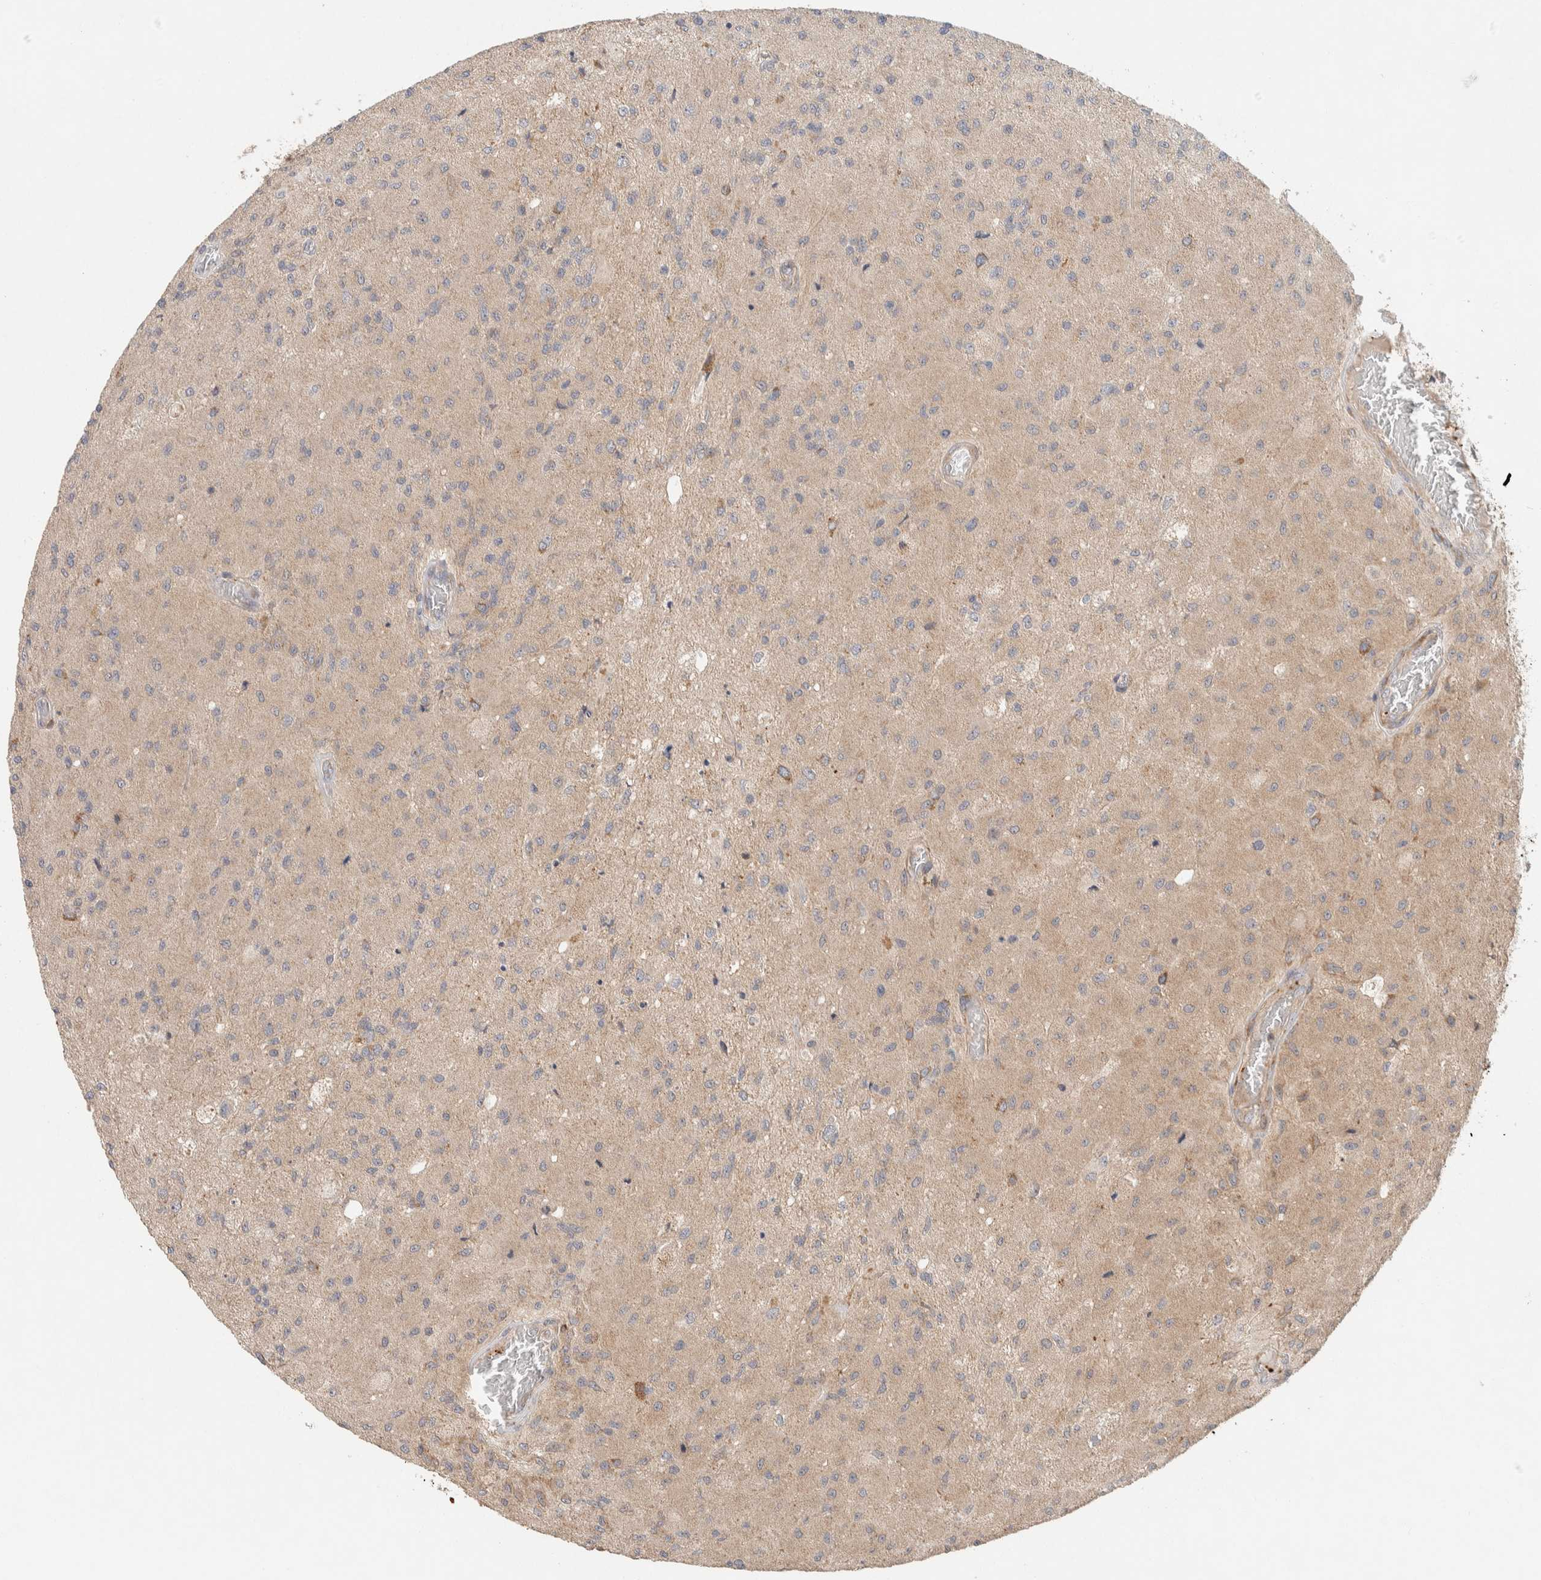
{"staining": {"intensity": "weak", "quantity": ">75%", "location": "cytoplasmic/membranous"}, "tissue": "glioma", "cell_type": "Tumor cells", "image_type": "cancer", "snomed": [{"axis": "morphology", "description": "Normal tissue, NOS"}, {"axis": "morphology", "description": "Glioma, malignant, High grade"}, {"axis": "topography", "description": "Cerebral cortex"}], "caption": "High-magnification brightfield microscopy of malignant high-grade glioma stained with DAB (3,3'-diaminobenzidine) (brown) and counterstained with hematoxylin (blue). tumor cells exhibit weak cytoplasmic/membranous expression is seen in about>75% of cells.", "gene": "KIF9", "patient": {"sex": "male", "age": 77}}